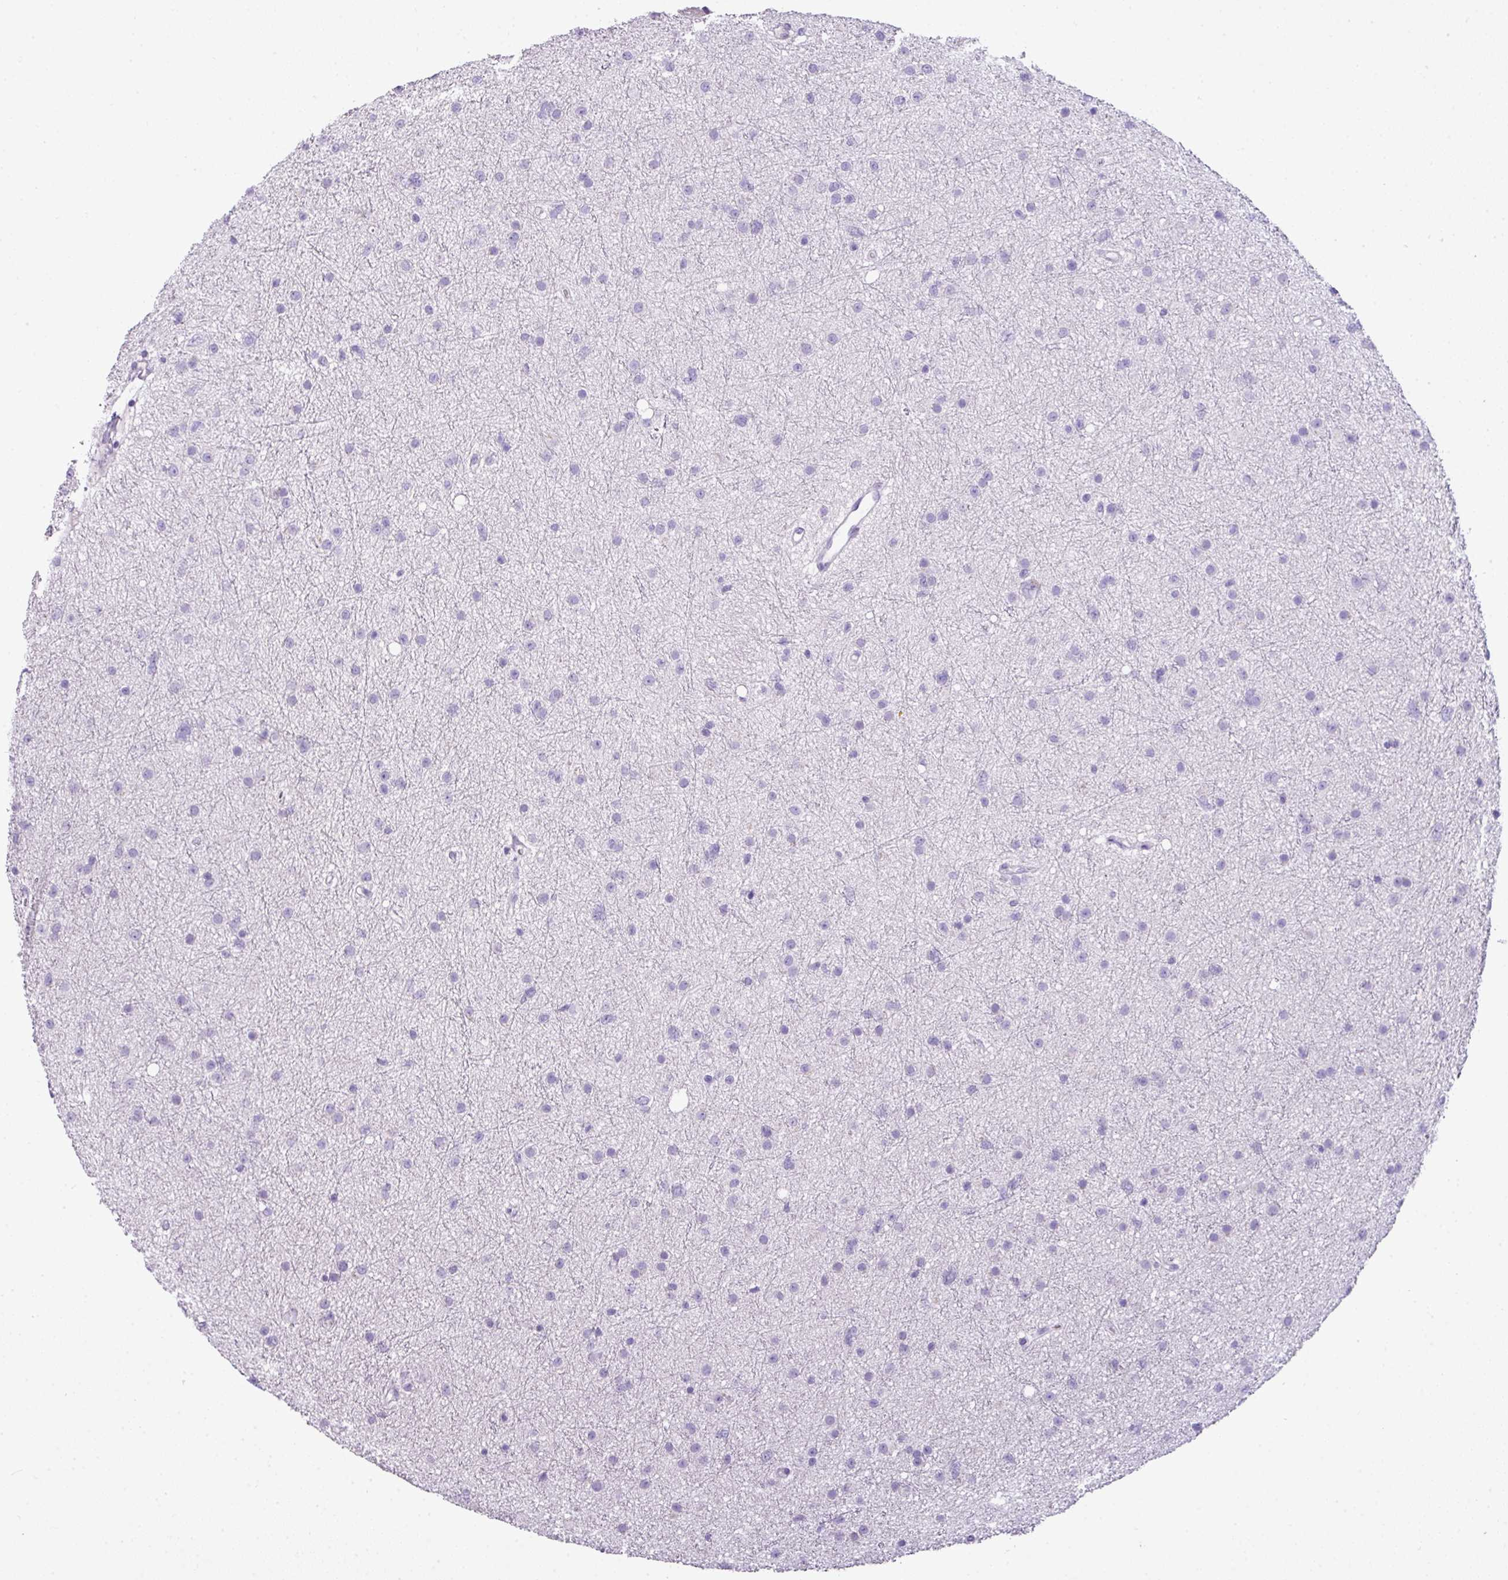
{"staining": {"intensity": "negative", "quantity": "none", "location": "none"}, "tissue": "glioma", "cell_type": "Tumor cells", "image_type": "cancer", "snomed": [{"axis": "morphology", "description": "Glioma, malignant, Low grade"}, {"axis": "topography", "description": "Cerebral cortex"}], "caption": "A high-resolution photomicrograph shows immunohistochemistry staining of glioma, which exhibits no significant staining in tumor cells.", "gene": "CTSG", "patient": {"sex": "female", "age": 39}}